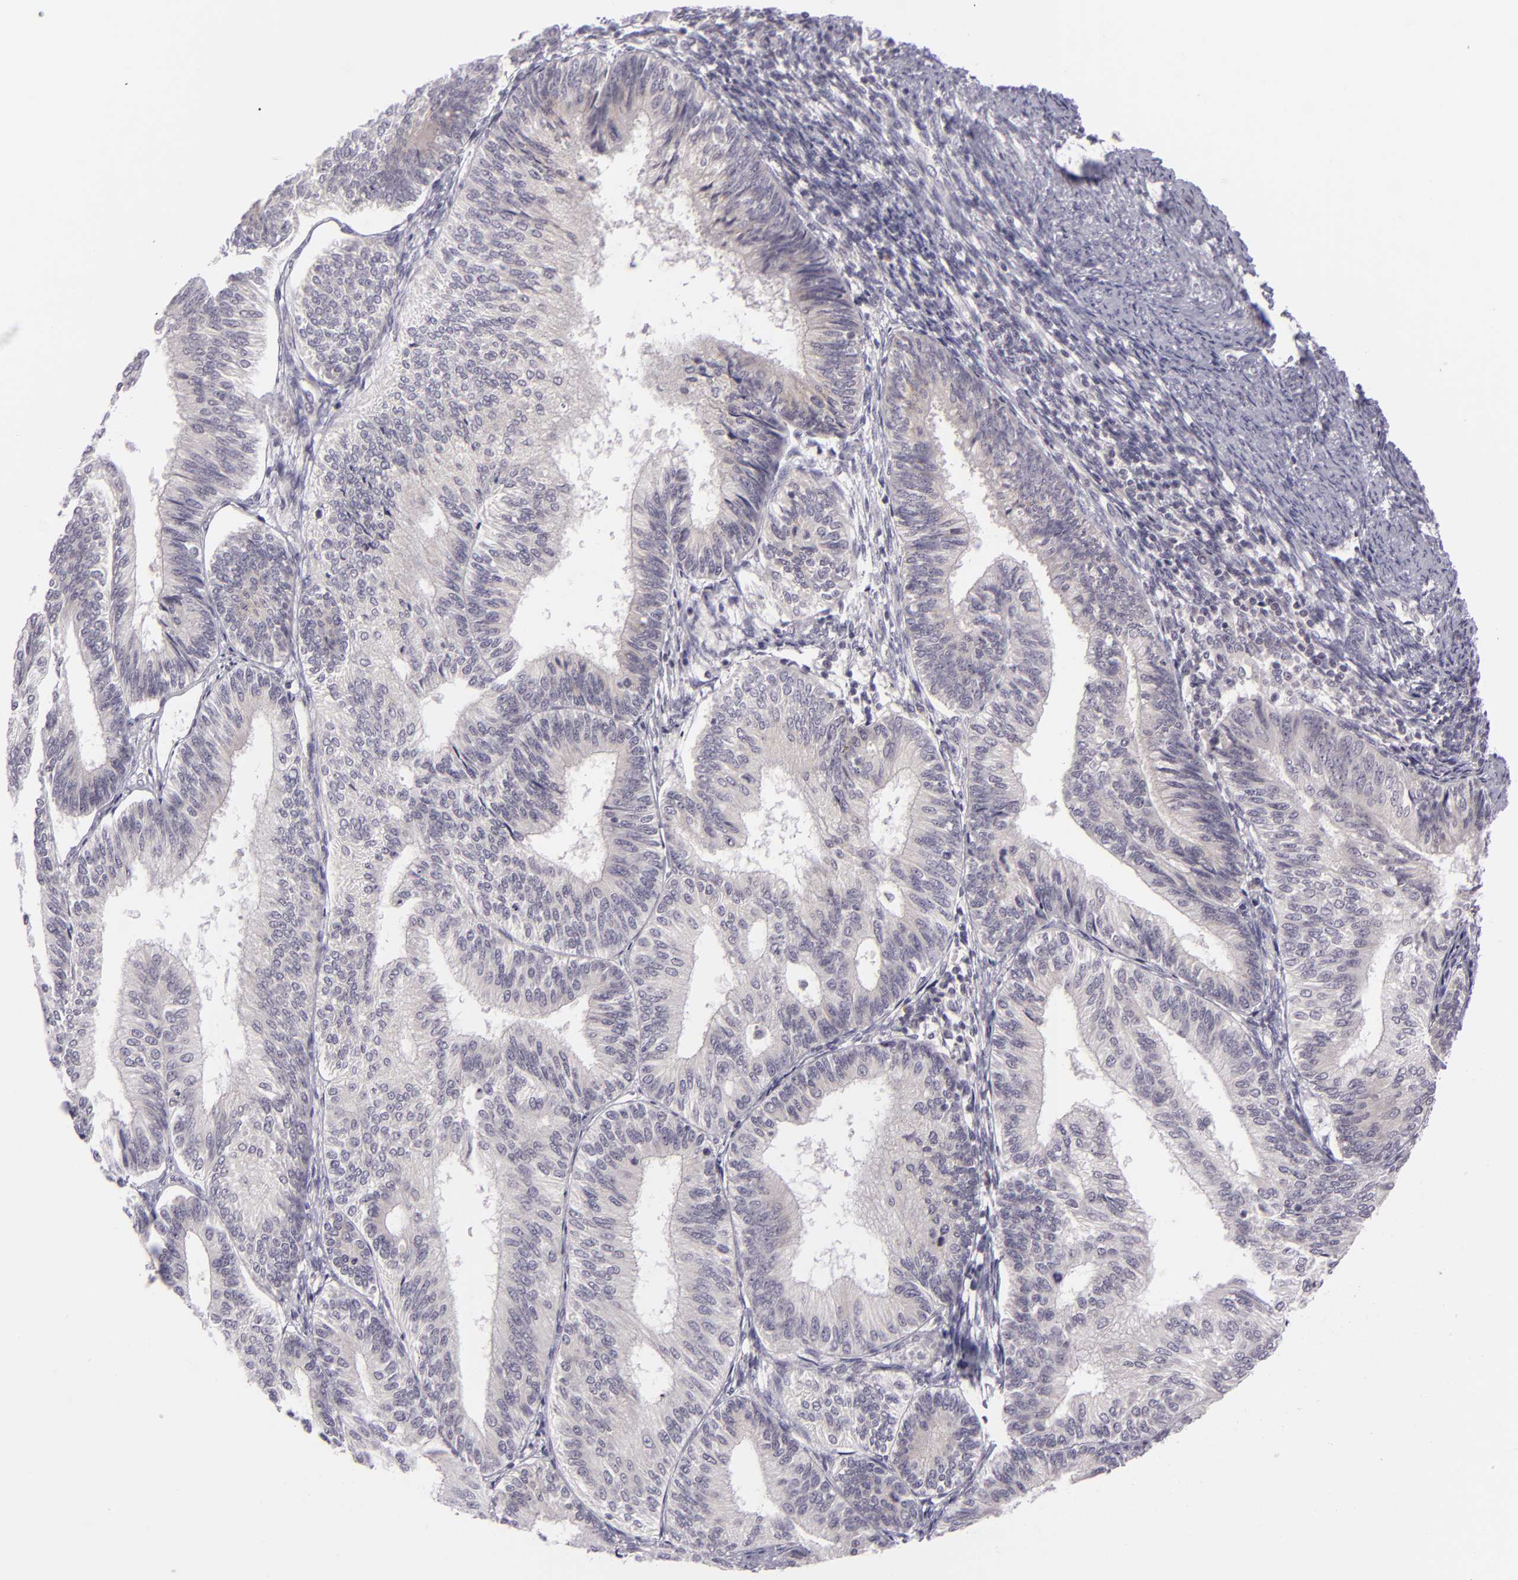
{"staining": {"intensity": "negative", "quantity": "none", "location": "none"}, "tissue": "endometrial cancer", "cell_type": "Tumor cells", "image_type": "cancer", "snomed": [{"axis": "morphology", "description": "Adenocarcinoma, NOS"}, {"axis": "topography", "description": "Endometrium"}], "caption": "The immunohistochemistry image has no significant expression in tumor cells of endometrial adenocarcinoma tissue. Nuclei are stained in blue.", "gene": "DAG1", "patient": {"sex": "female", "age": 55}}